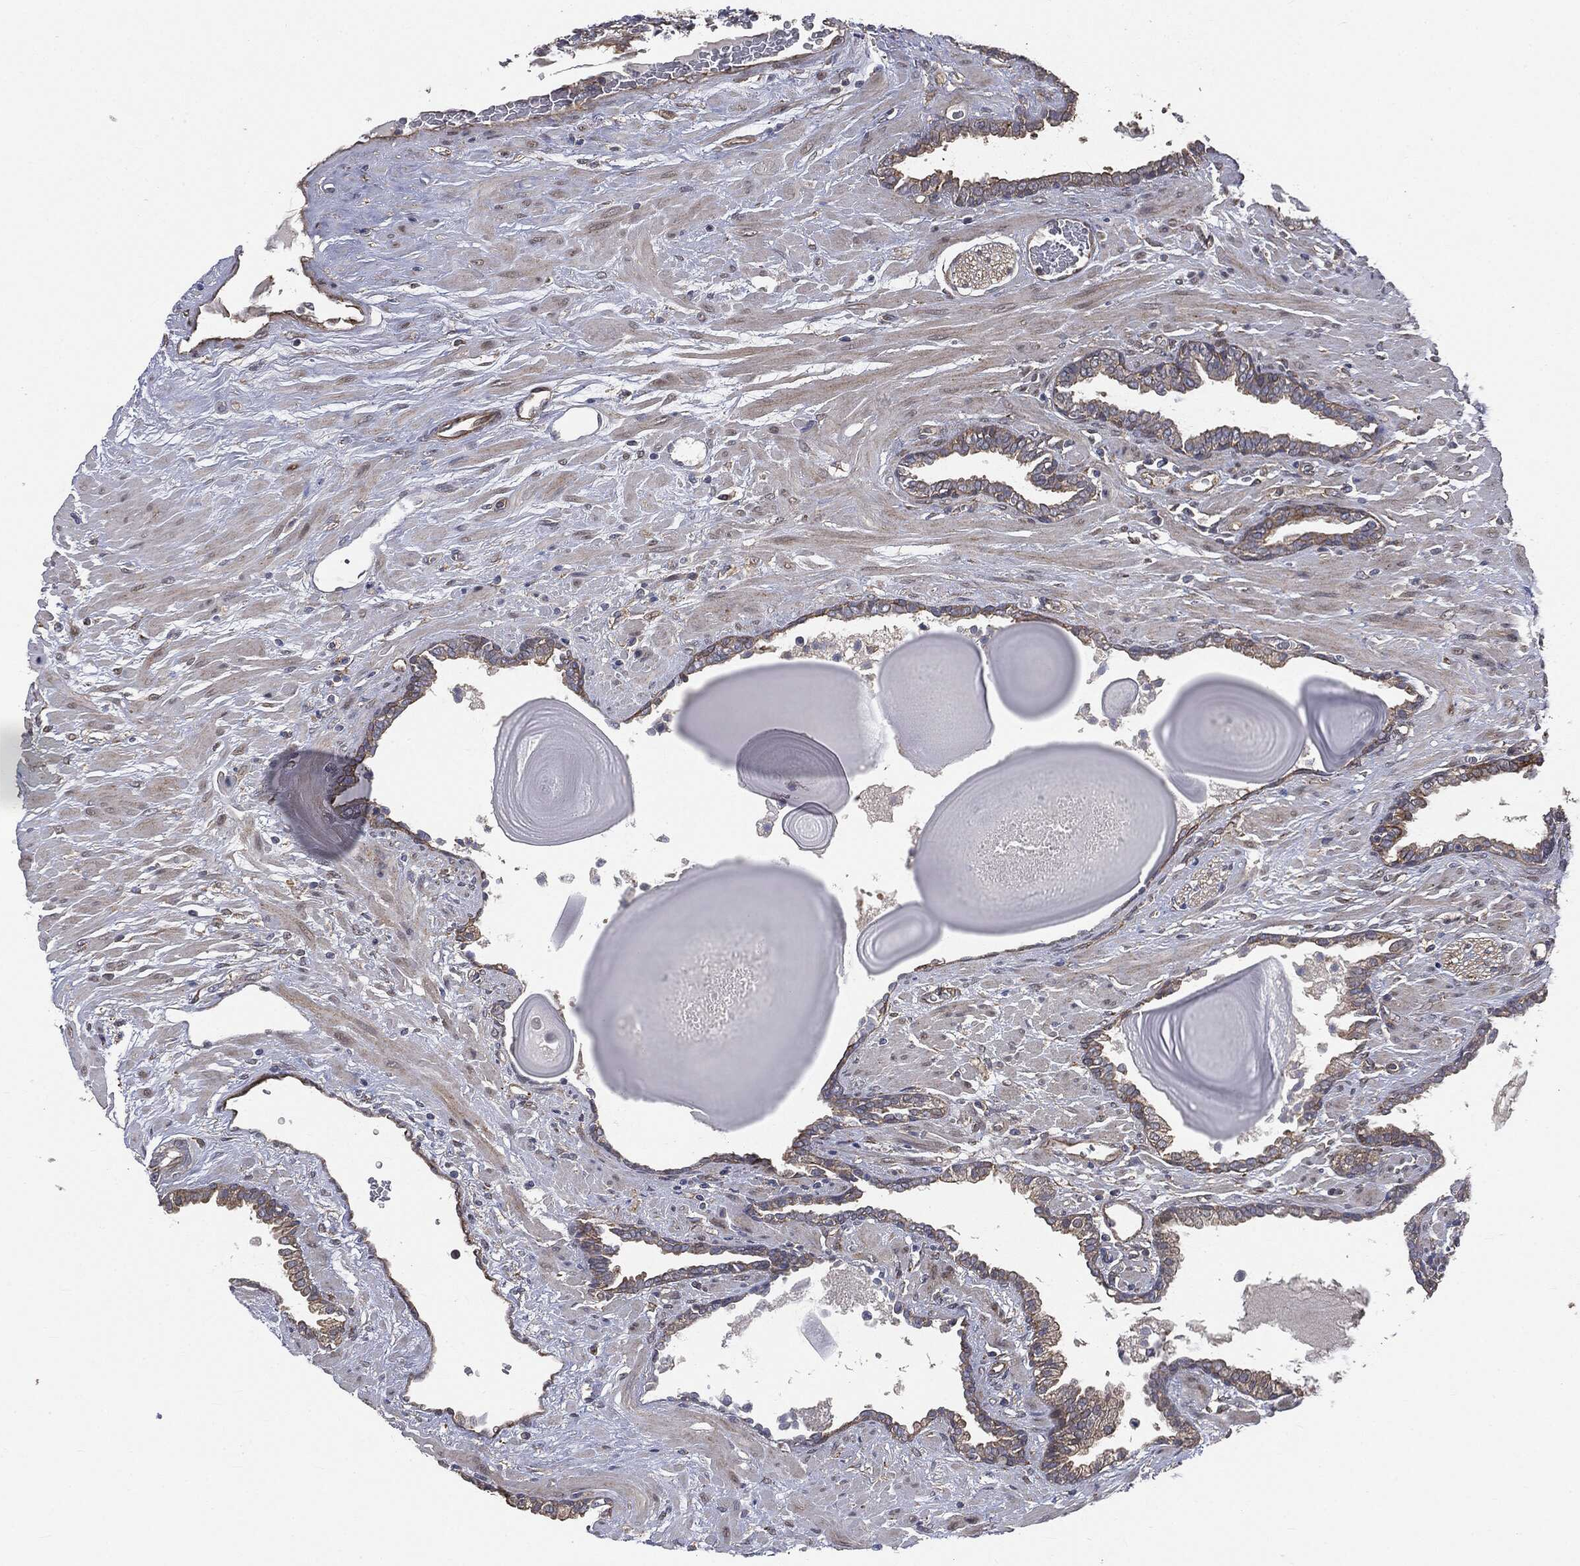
{"staining": {"intensity": "moderate", "quantity": "<25%", "location": "cytoplasmic/membranous"}, "tissue": "prostate cancer", "cell_type": "Tumor cells", "image_type": "cancer", "snomed": [{"axis": "morphology", "description": "Adenocarcinoma, Low grade"}, {"axis": "topography", "description": "Prostate"}], "caption": "Protein expression analysis of human adenocarcinoma (low-grade) (prostate) reveals moderate cytoplasmic/membranous positivity in about <25% of tumor cells.", "gene": "EPS15L1", "patient": {"sex": "male", "age": 69}}